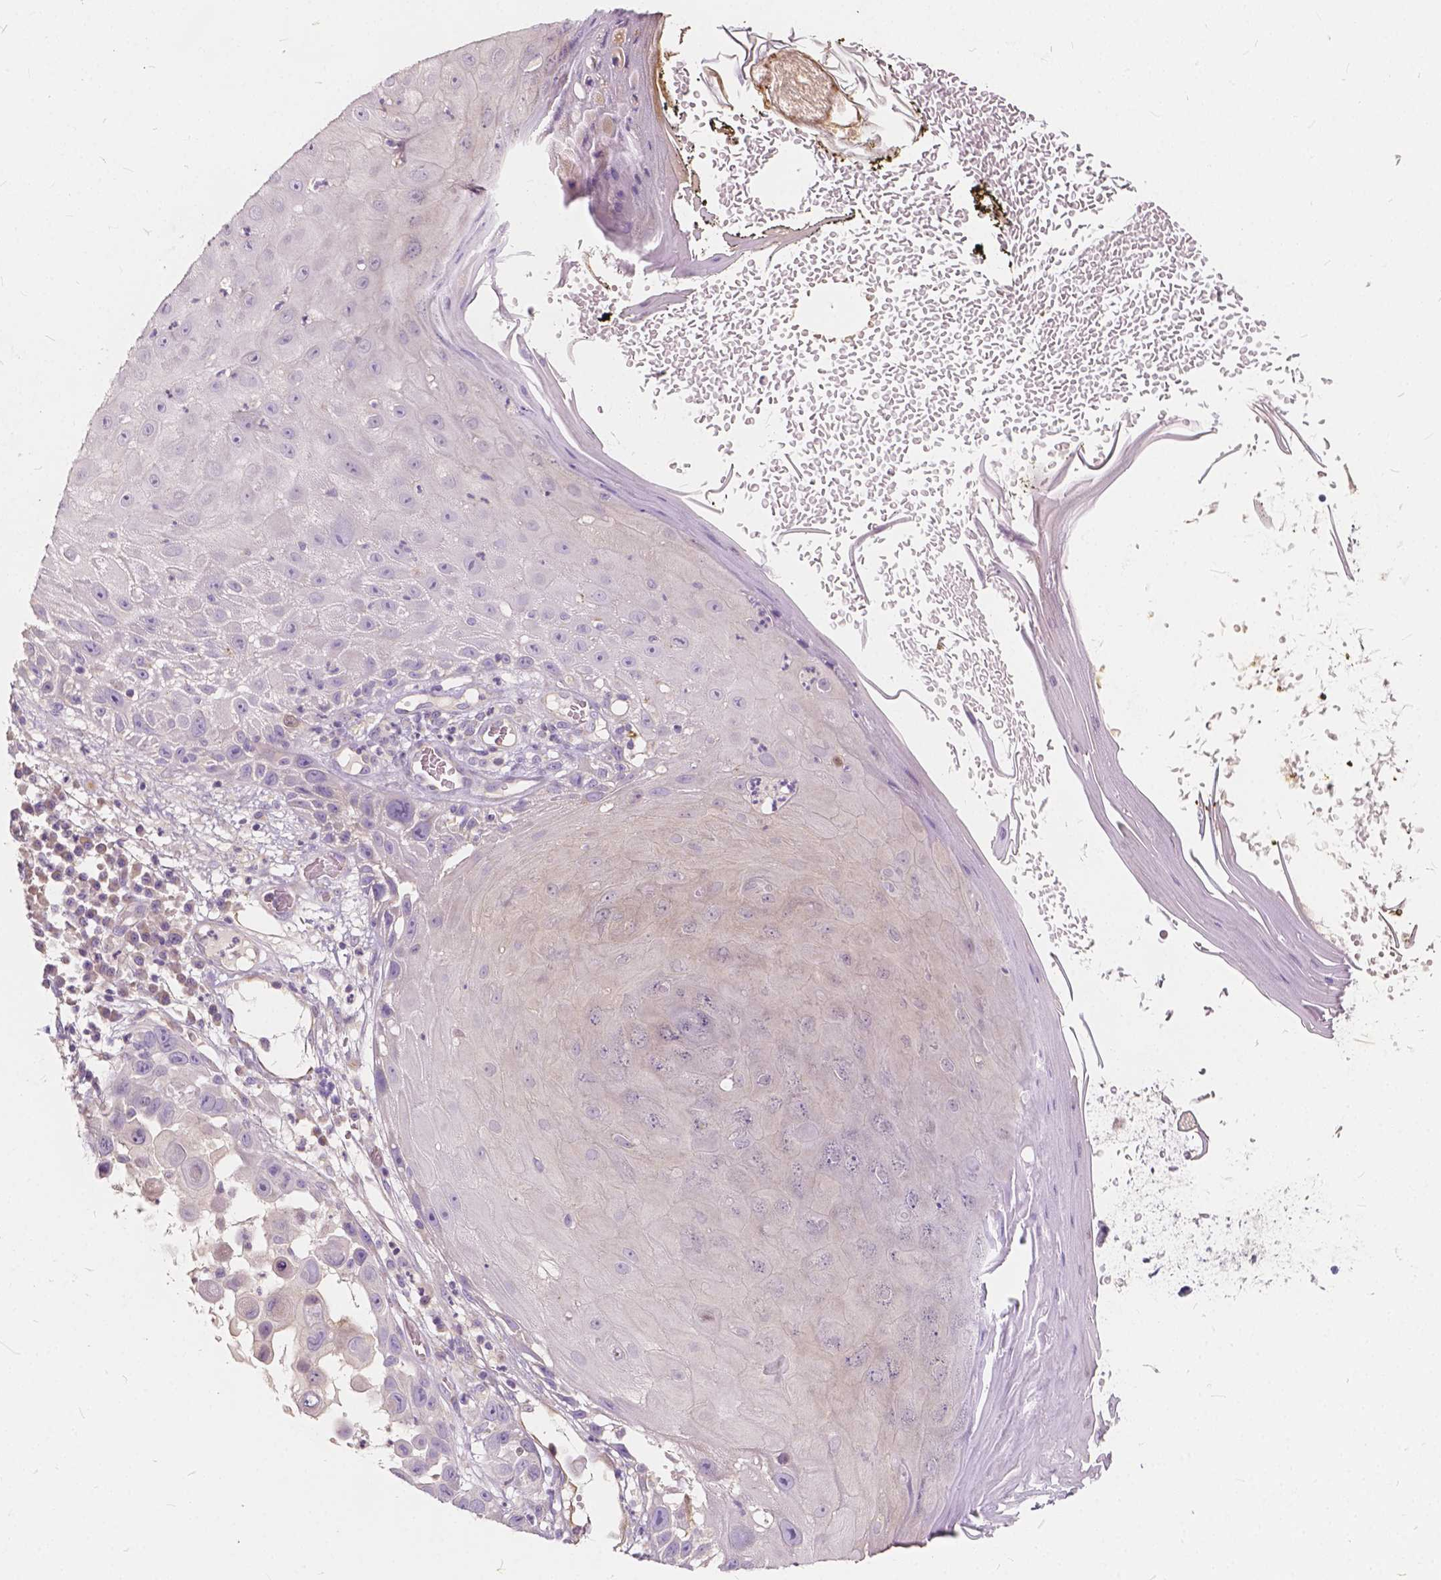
{"staining": {"intensity": "negative", "quantity": "none", "location": "none"}, "tissue": "skin cancer", "cell_type": "Tumor cells", "image_type": "cancer", "snomed": [{"axis": "morphology", "description": "Squamous cell carcinoma, NOS"}, {"axis": "topography", "description": "Skin"}], "caption": "Tumor cells show no significant expression in skin cancer.", "gene": "KIAA0513", "patient": {"sex": "male", "age": 81}}